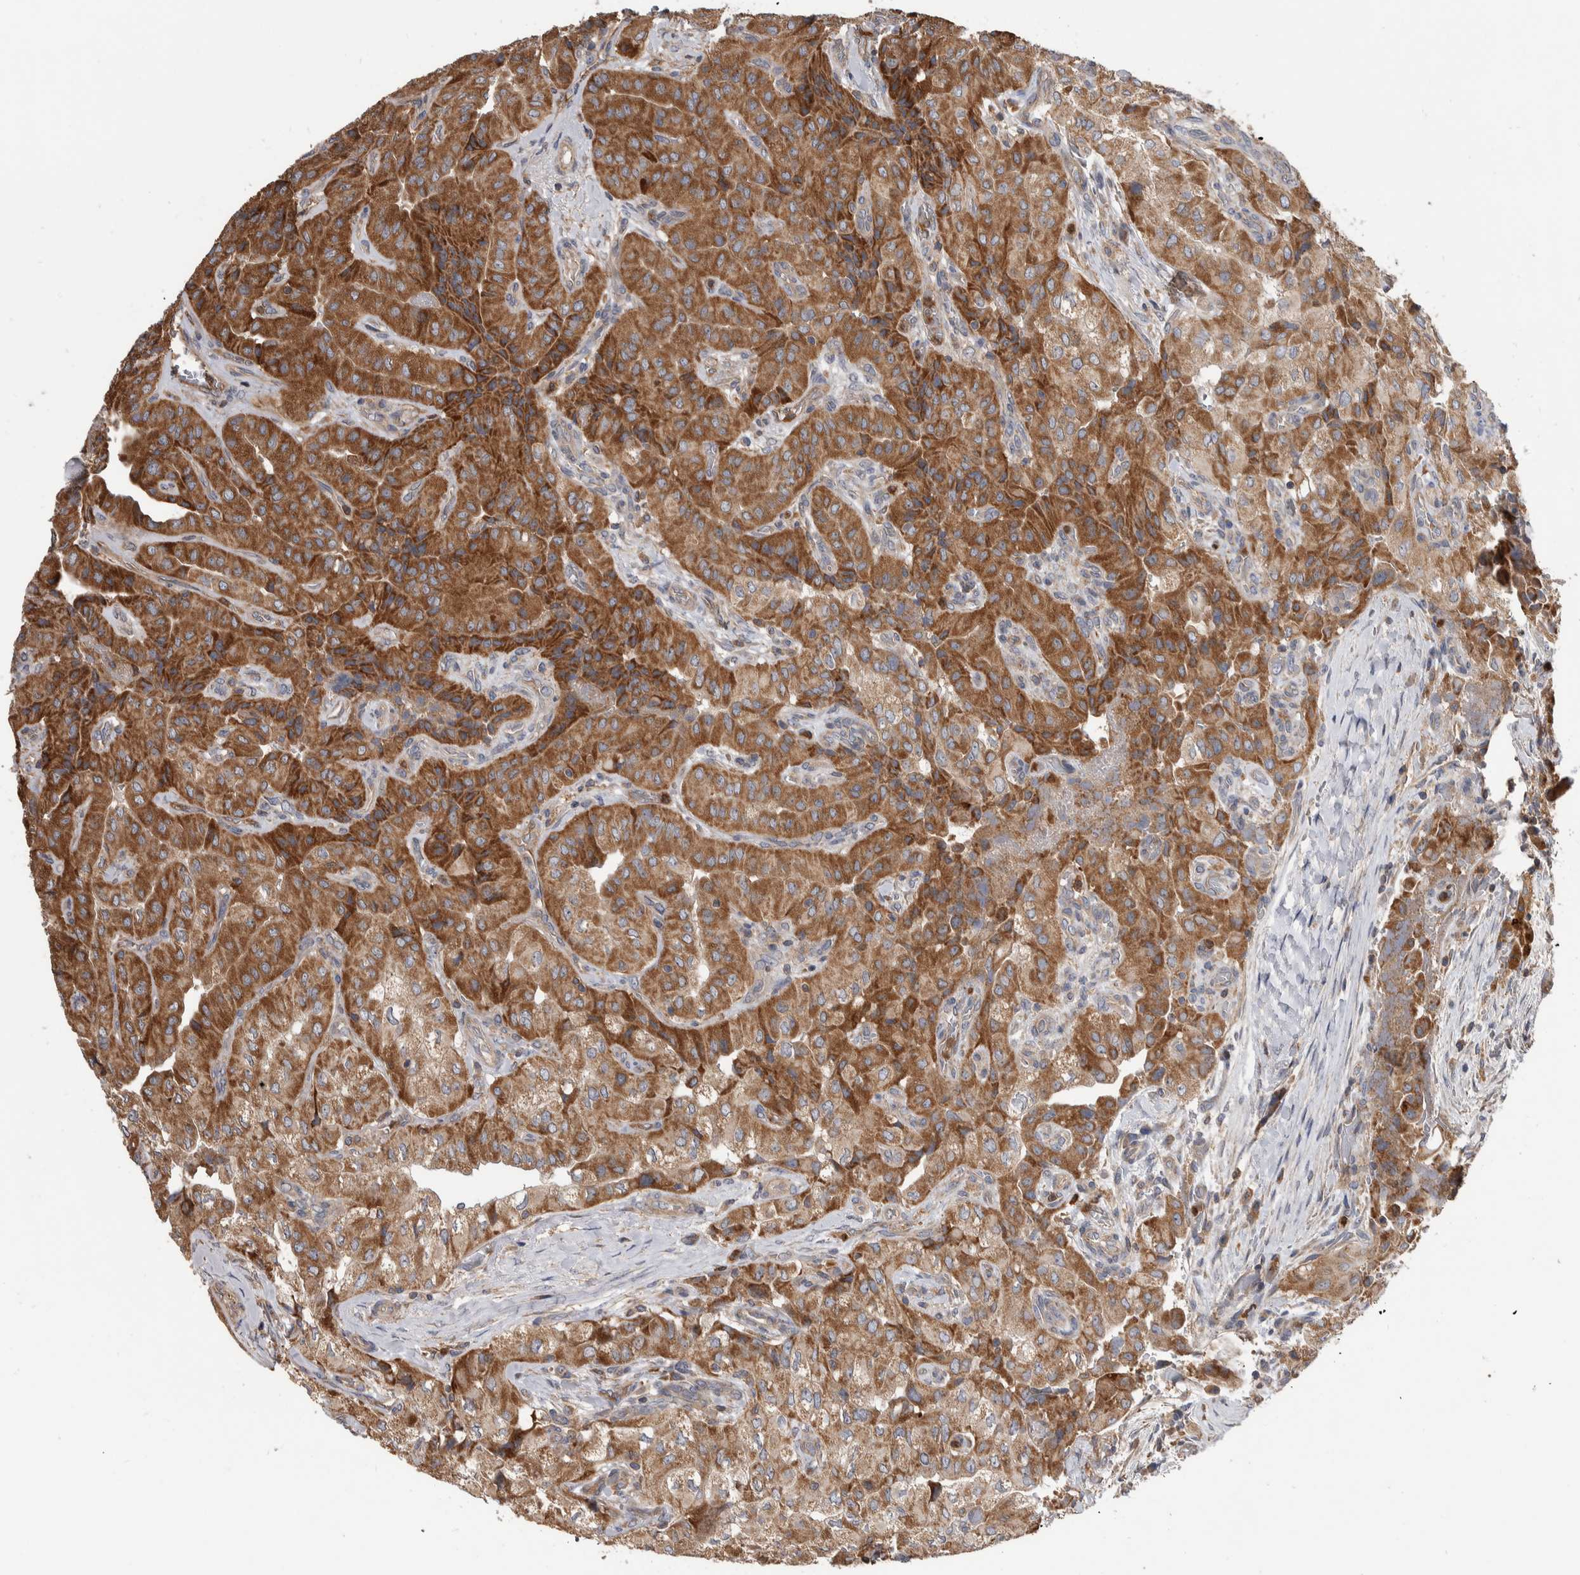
{"staining": {"intensity": "strong", "quantity": "25%-75%", "location": "cytoplasmic/membranous"}, "tissue": "thyroid cancer", "cell_type": "Tumor cells", "image_type": "cancer", "snomed": [{"axis": "morphology", "description": "Papillary adenocarcinoma, NOS"}, {"axis": "topography", "description": "Thyroid gland"}], "caption": "Strong cytoplasmic/membranous staining for a protein is seen in about 25%-75% of tumor cells of papillary adenocarcinoma (thyroid) using immunohistochemistry.", "gene": "SDCBP", "patient": {"sex": "female", "age": 59}}